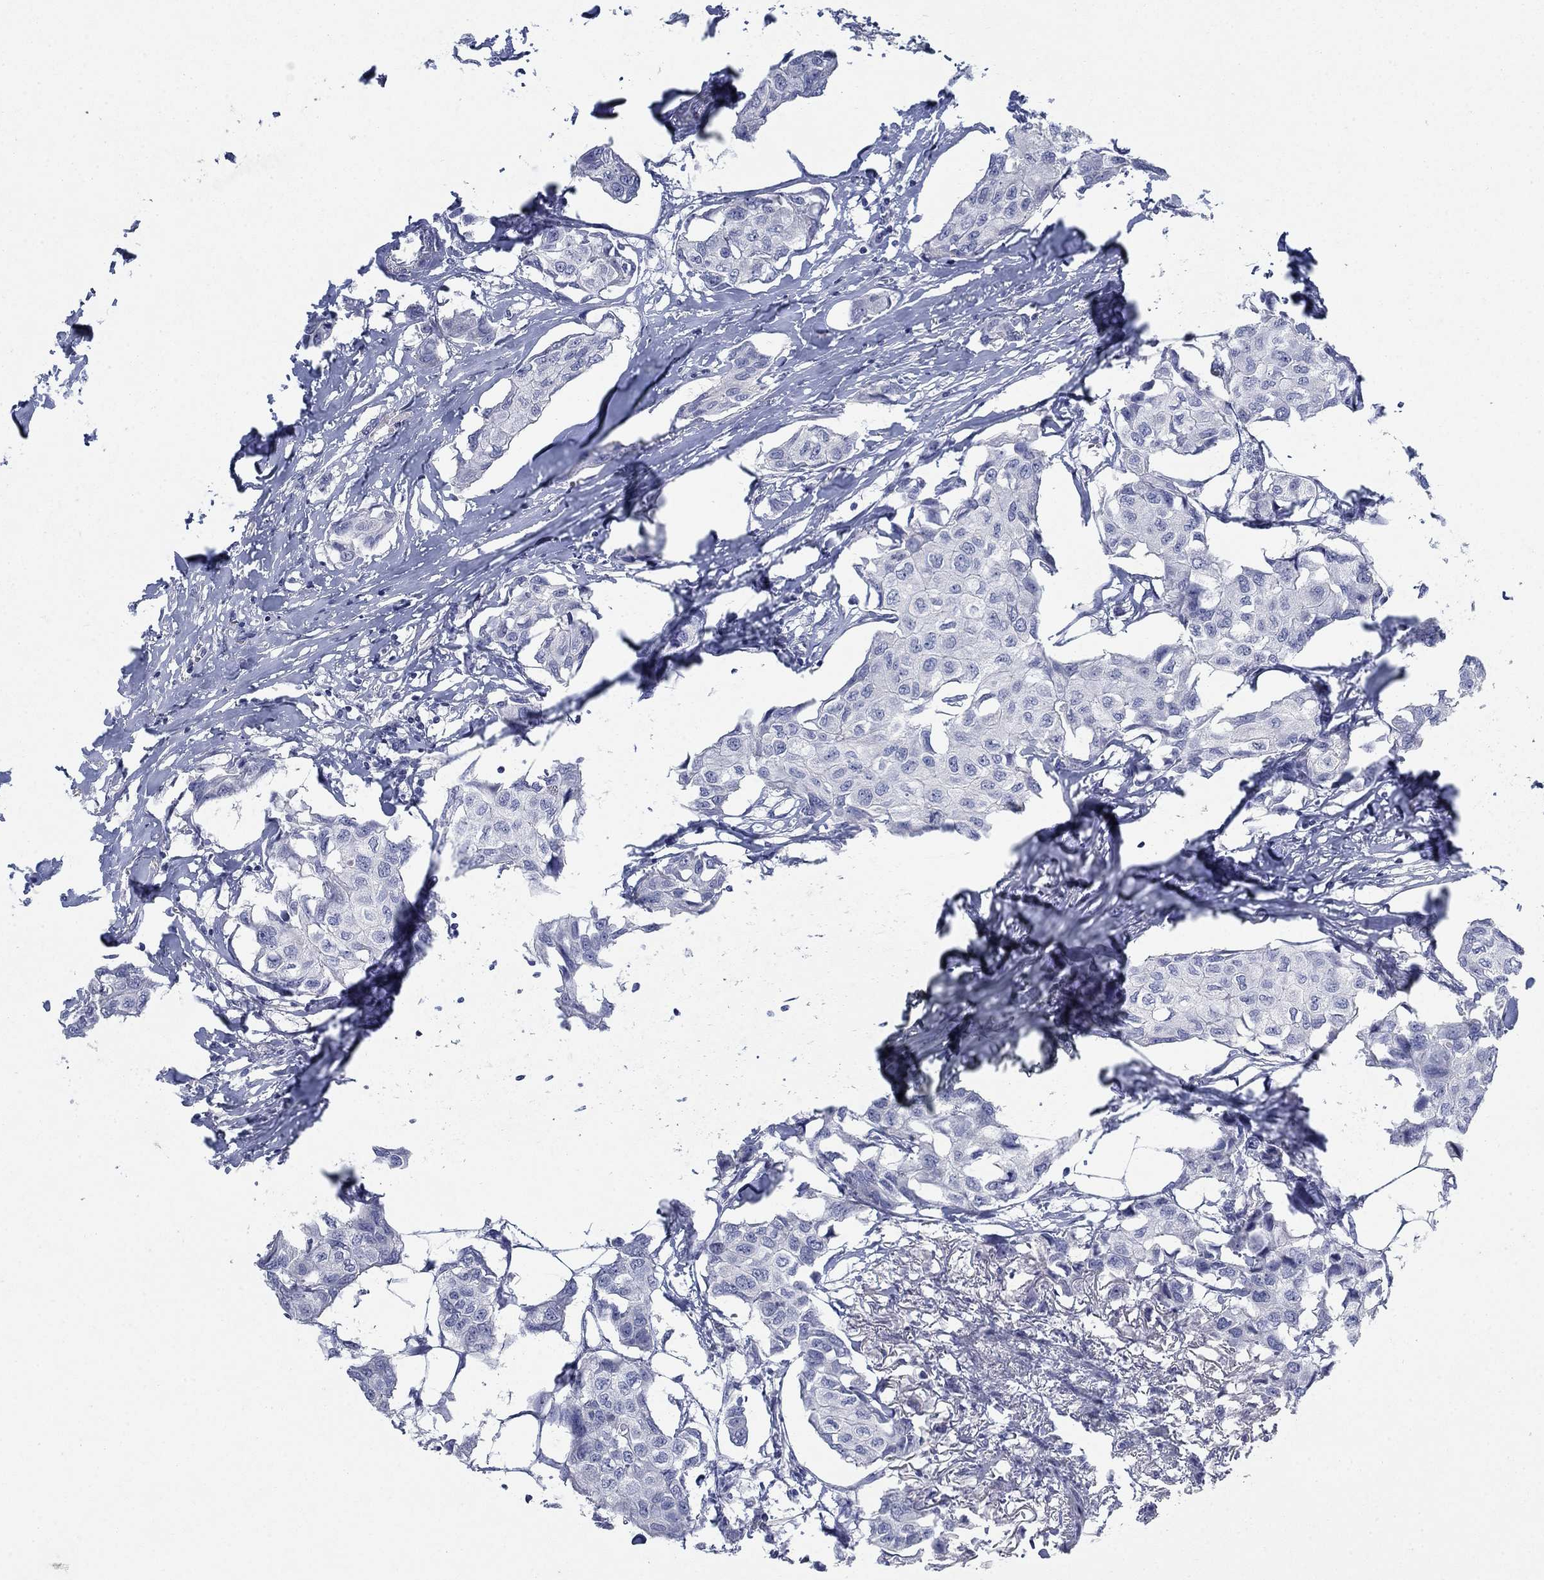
{"staining": {"intensity": "negative", "quantity": "none", "location": "none"}, "tissue": "breast cancer", "cell_type": "Tumor cells", "image_type": "cancer", "snomed": [{"axis": "morphology", "description": "Duct carcinoma"}, {"axis": "topography", "description": "Breast"}], "caption": "The image demonstrates no significant expression in tumor cells of breast invasive ductal carcinoma.", "gene": "DNER", "patient": {"sex": "female", "age": 80}}